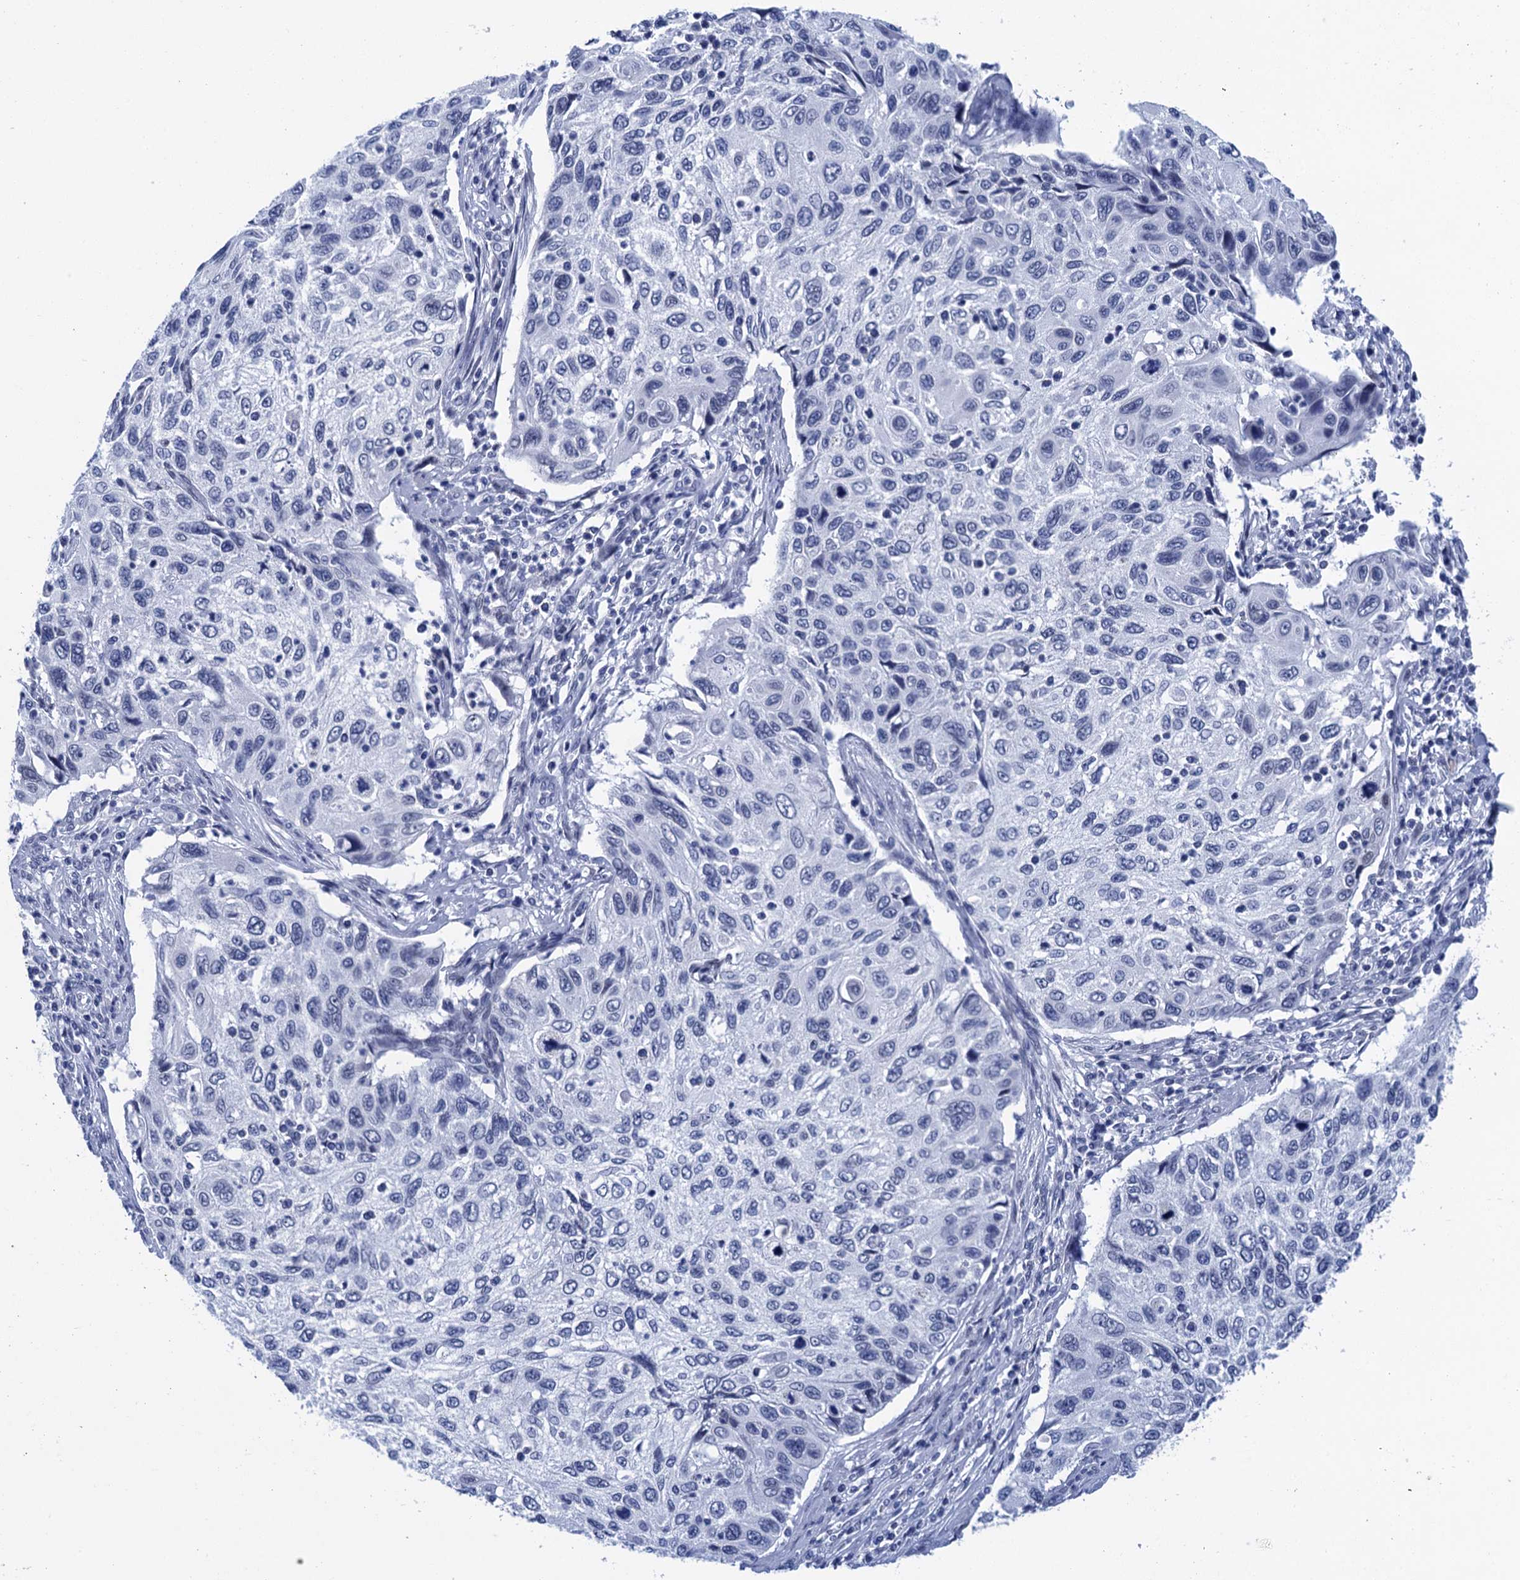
{"staining": {"intensity": "negative", "quantity": "none", "location": "none"}, "tissue": "cervical cancer", "cell_type": "Tumor cells", "image_type": "cancer", "snomed": [{"axis": "morphology", "description": "Squamous cell carcinoma, NOS"}, {"axis": "topography", "description": "Cervix"}], "caption": "Protein analysis of cervical cancer (squamous cell carcinoma) shows no significant expression in tumor cells. The staining is performed using DAB brown chromogen with nuclei counter-stained in using hematoxylin.", "gene": "METTL25", "patient": {"sex": "female", "age": 70}}